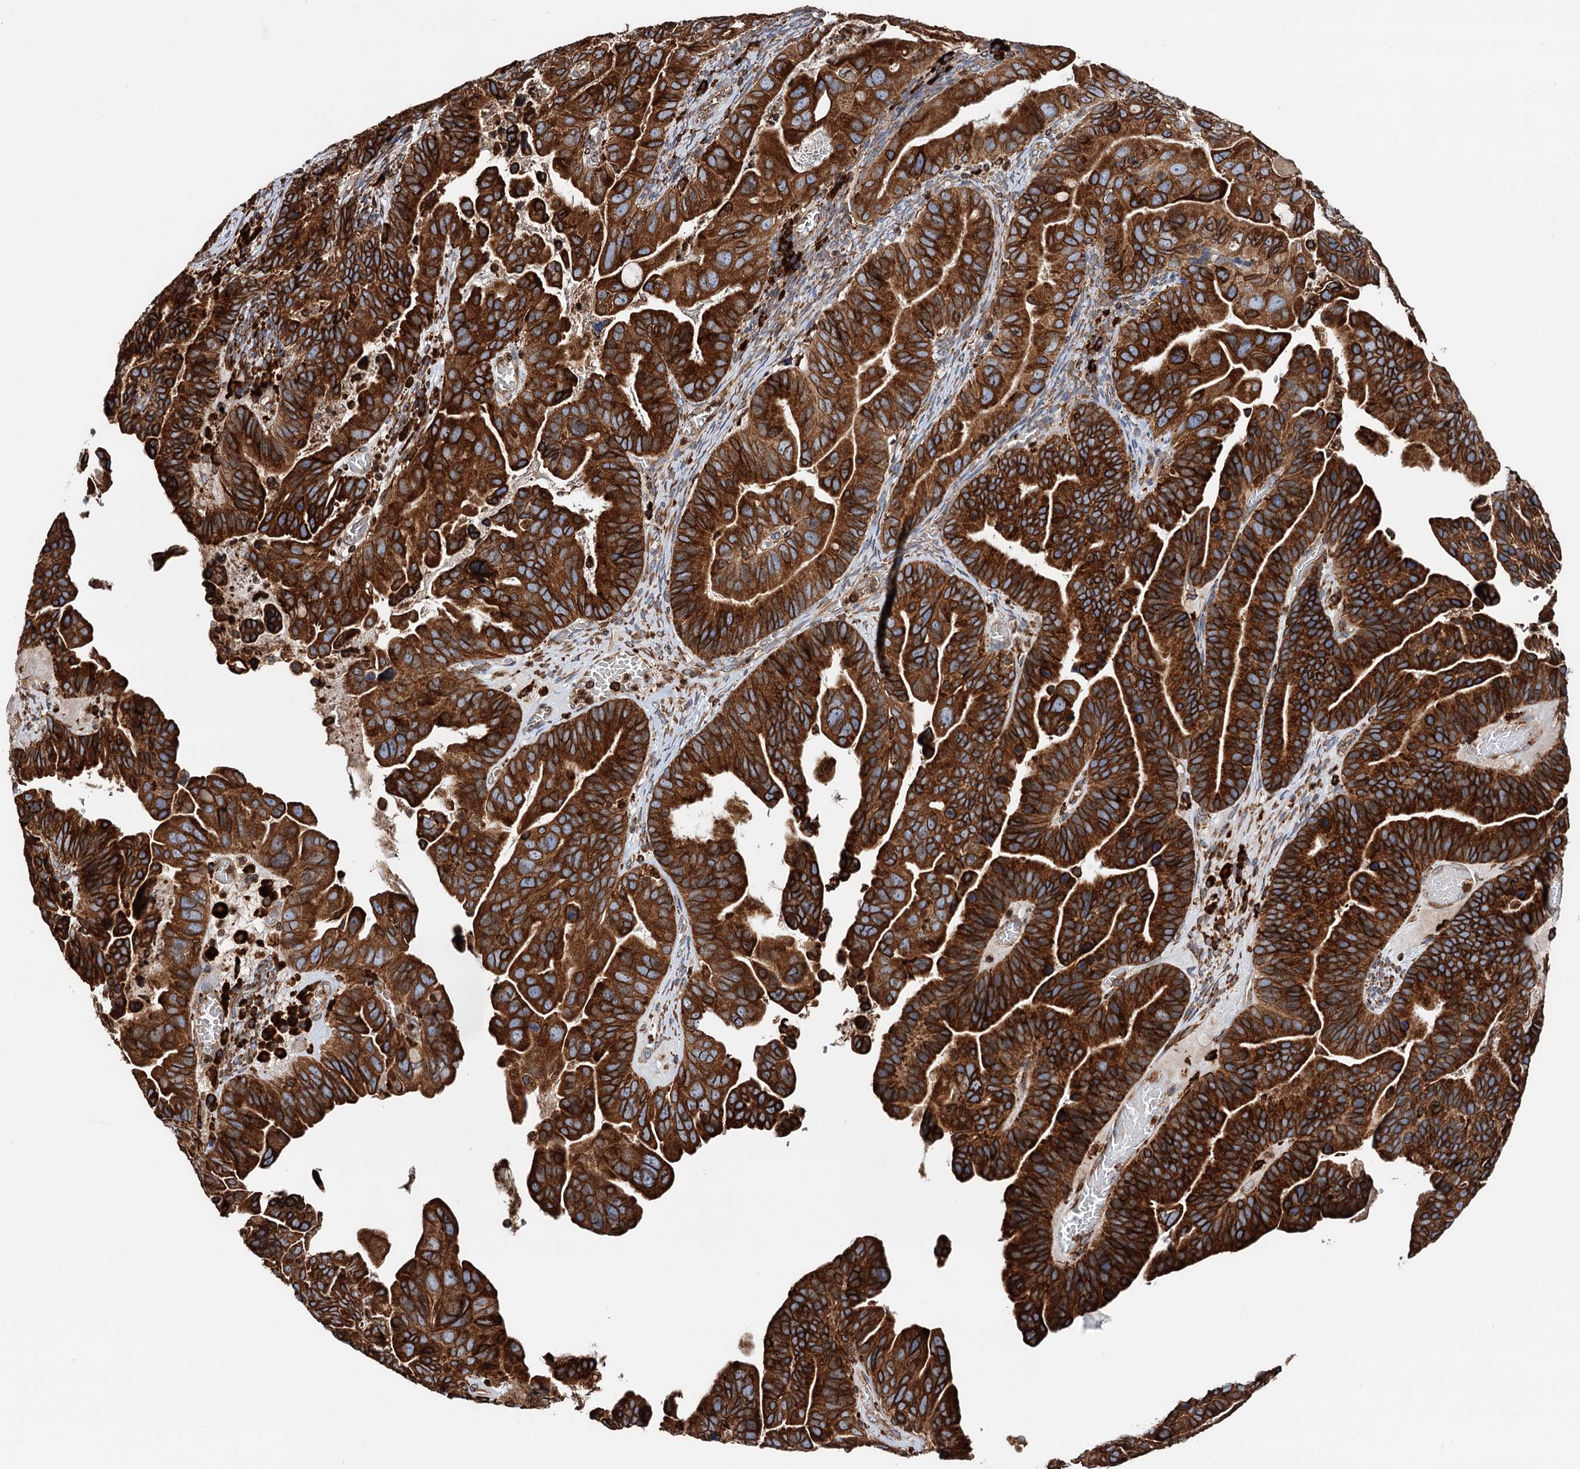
{"staining": {"intensity": "strong", "quantity": ">75%", "location": "cytoplasmic/membranous"}, "tissue": "ovarian cancer", "cell_type": "Tumor cells", "image_type": "cancer", "snomed": [{"axis": "morphology", "description": "Cystadenocarcinoma, serous, NOS"}, {"axis": "topography", "description": "Ovary"}], "caption": "This histopathology image shows IHC staining of ovarian serous cystadenocarcinoma, with high strong cytoplasmic/membranous staining in about >75% of tumor cells.", "gene": "ERP29", "patient": {"sex": "female", "age": 56}}